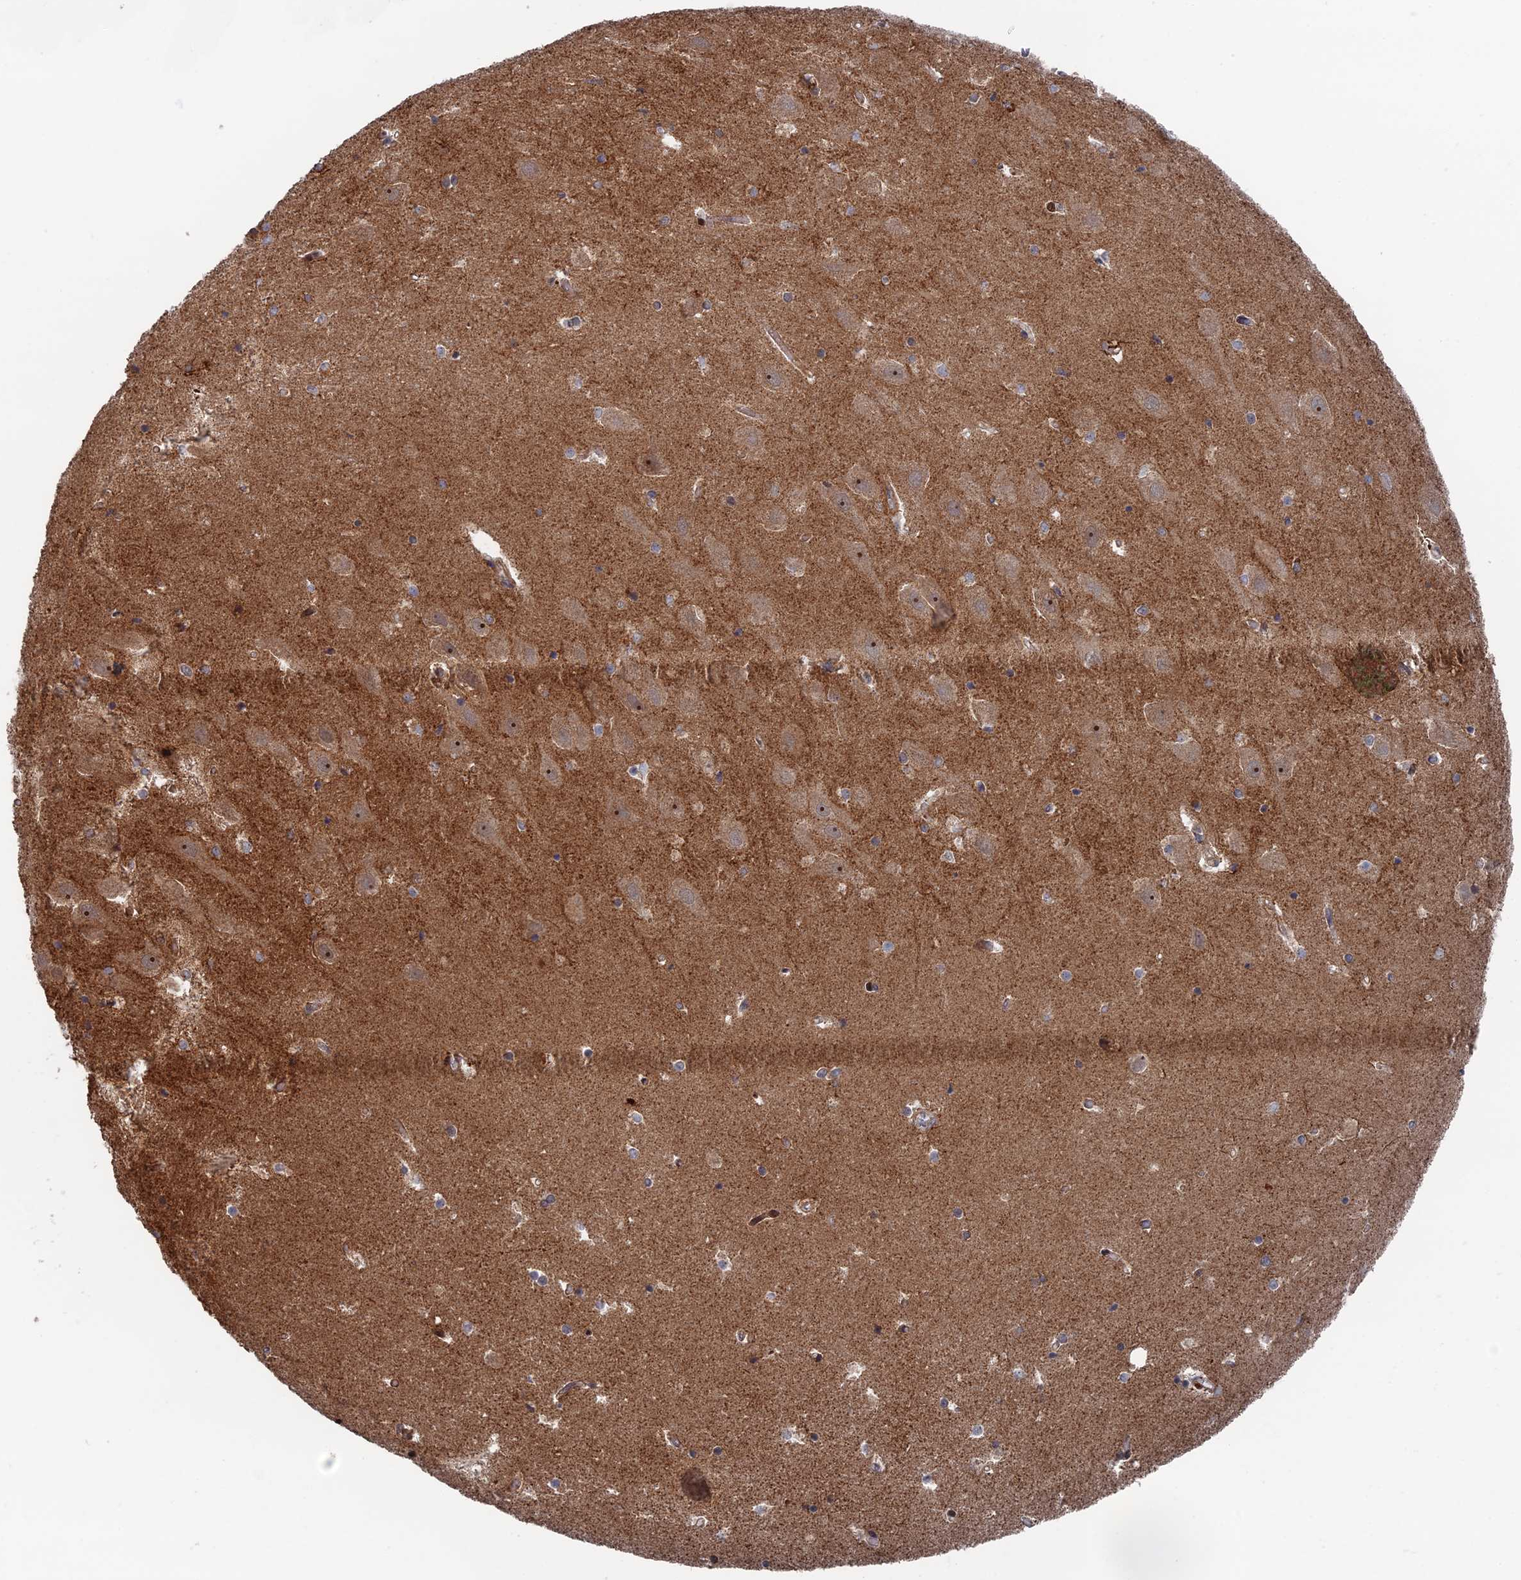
{"staining": {"intensity": "moderate", "quantity": "25%-75%", "location": "cytoplasmic/membranous"}, "tissue": "hippocampus", "cell_type": "Glial cells", "image_type": "normal", "snomed": [{"axis": "morphology", "description": "Normal tissue, NOS"}, {"axis": "topography", "description": "Hippocampus"}], "caption": "Glial cells show medium levels of moderate cytoplasmic/membranous staining in about 25%-75% of cells in unremarkable hippocampus. Using DAB (brown) and hematoxylin (blue) stains, captured at high magnification using brightfield microscopy.", "gene": "GTF2IRD1", "patient": {"sex": "female", "age": 52}}